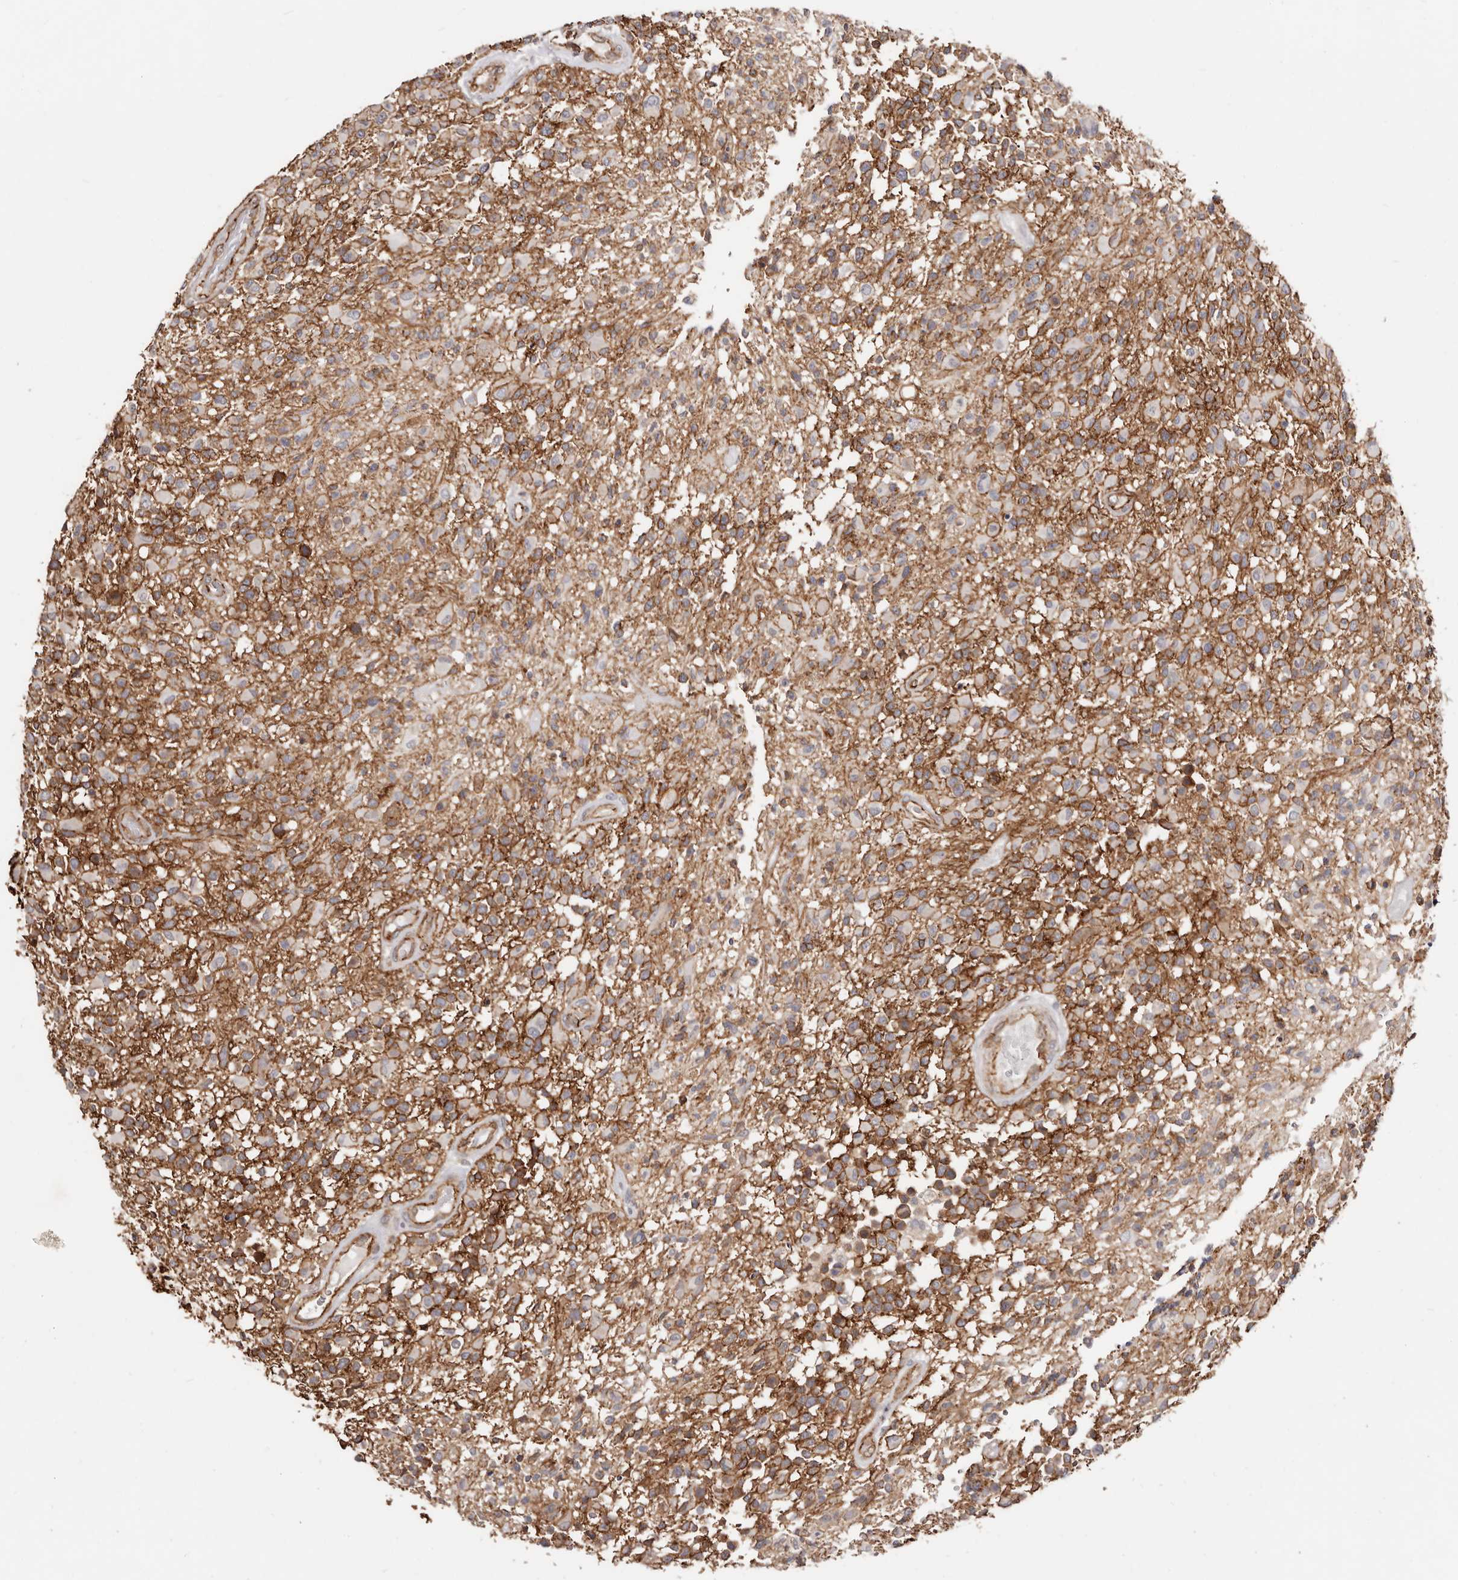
{"staining": {"intensity": "moderate", "quantity": ">75%", "location": "cytoplasmic/membranous"}, "tissue": "glioma", "cell_type": "Tumor cells", "image_type": "cancer", "snomed": [{"axis": "morphology", "description": "Glioma, malignant, High grade"}, {"axis": "morphology", "description": "Glioblastoma, NOS"}, {"axis": "topography", "description": "Brain"}], "caption": "A micrograph of human glioblastoma stained for a protein reveals moderate cytoplasmic/membranous brown staining in tumor cells.", "gene": "CTNNB1", "patient": {"sex": "male", "age": 60}}